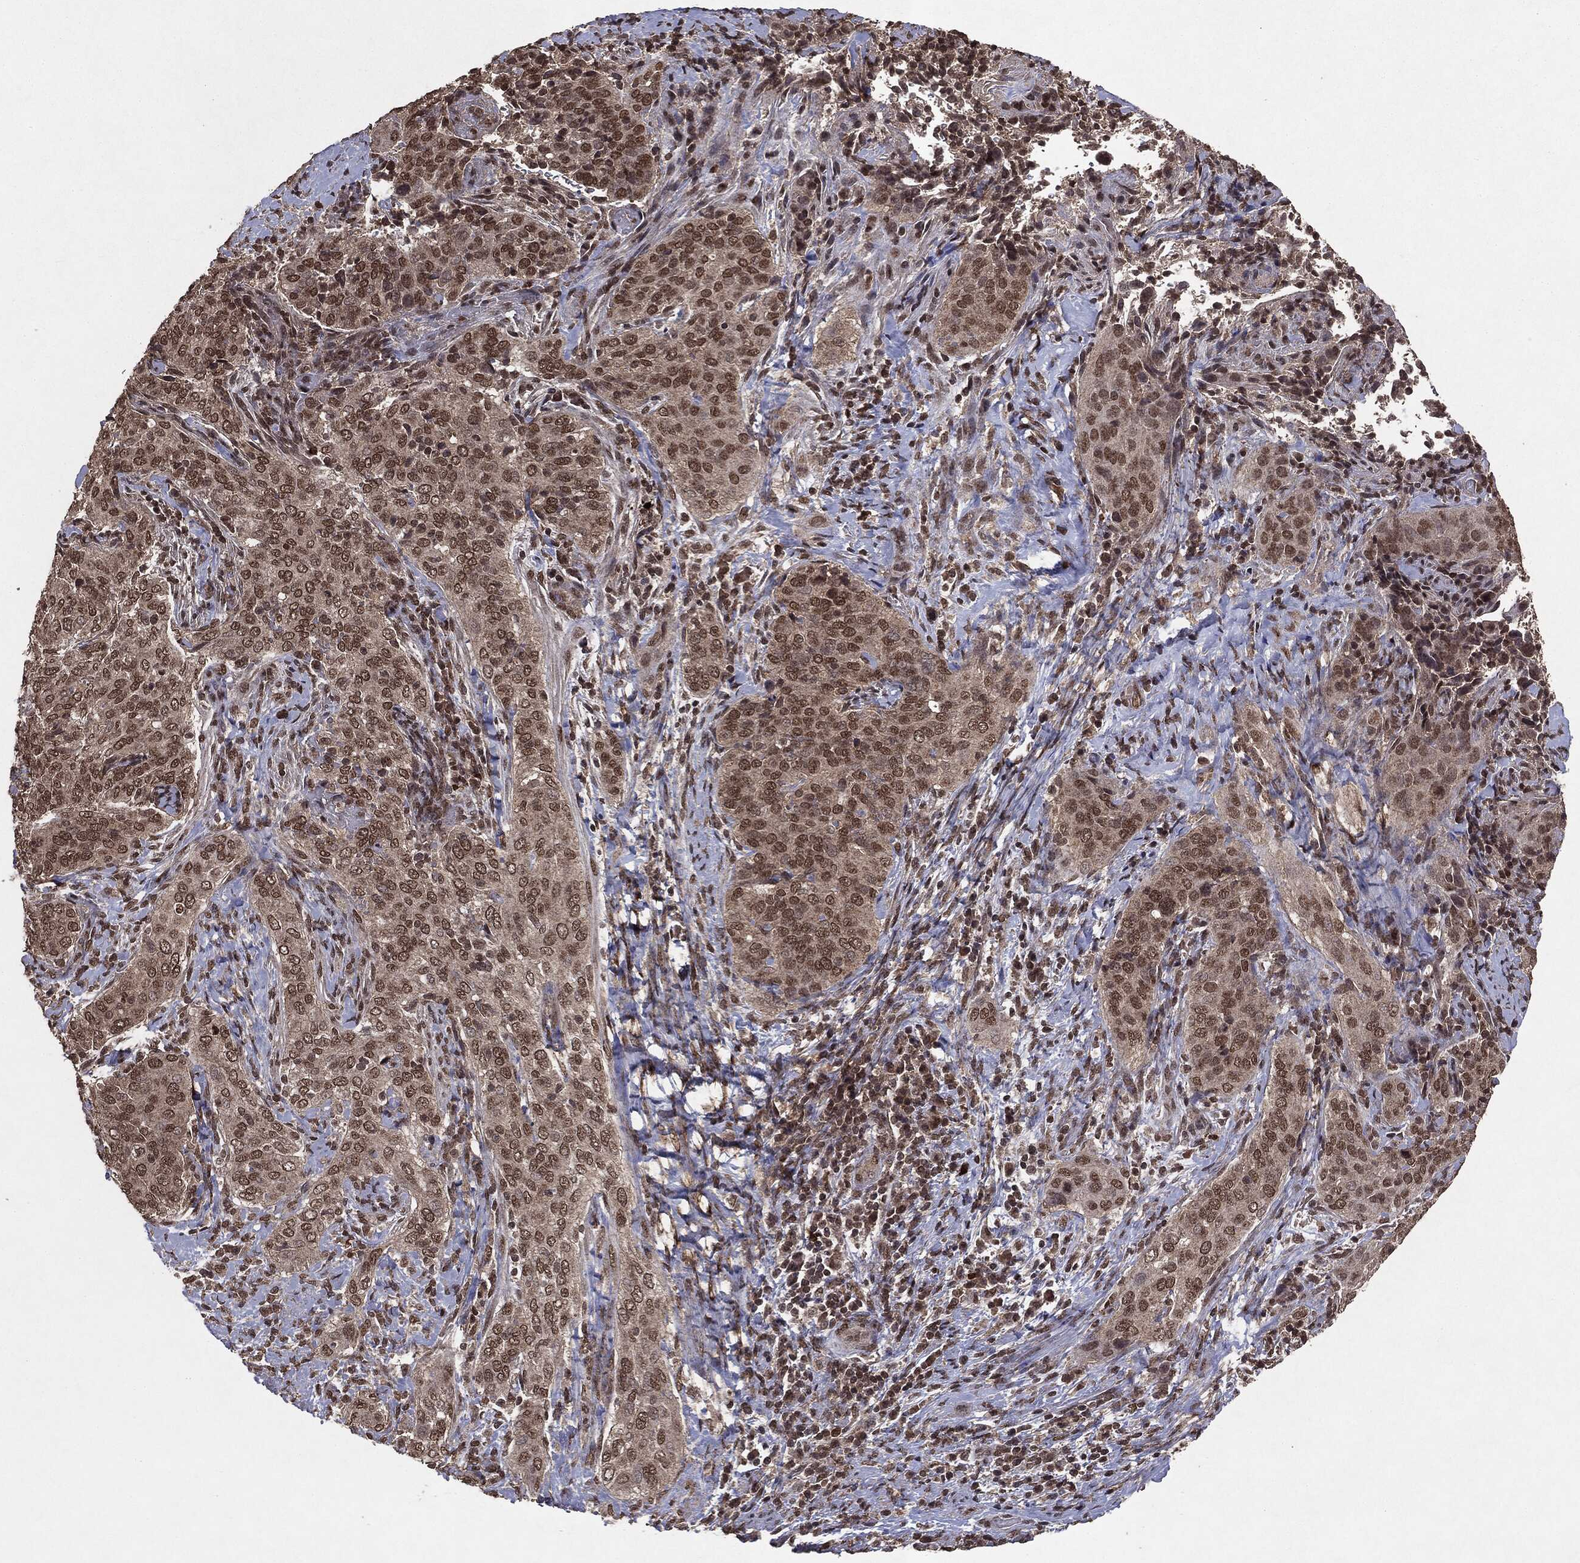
{"staining": {"intensity": "moderate", "quantity": ">75%", "location": "nuclear"}, "tissue": "cervical cancer", "cell_type": "Tumor cells", "image_type": "cancer", "snomed": [{"axis": "morphology", "description": "Squamous cell carcinoma, NOS"}, {"axis": "topography", "description": "Cervix"}], "caption": "This is a micrograph of IHC staining of squamous cell carcinoma (cervical), which shows moderate expression in the nuclear of tumor cells.", "gene": "PEBP1", "patient": {"sex": "female", "age": 38}}